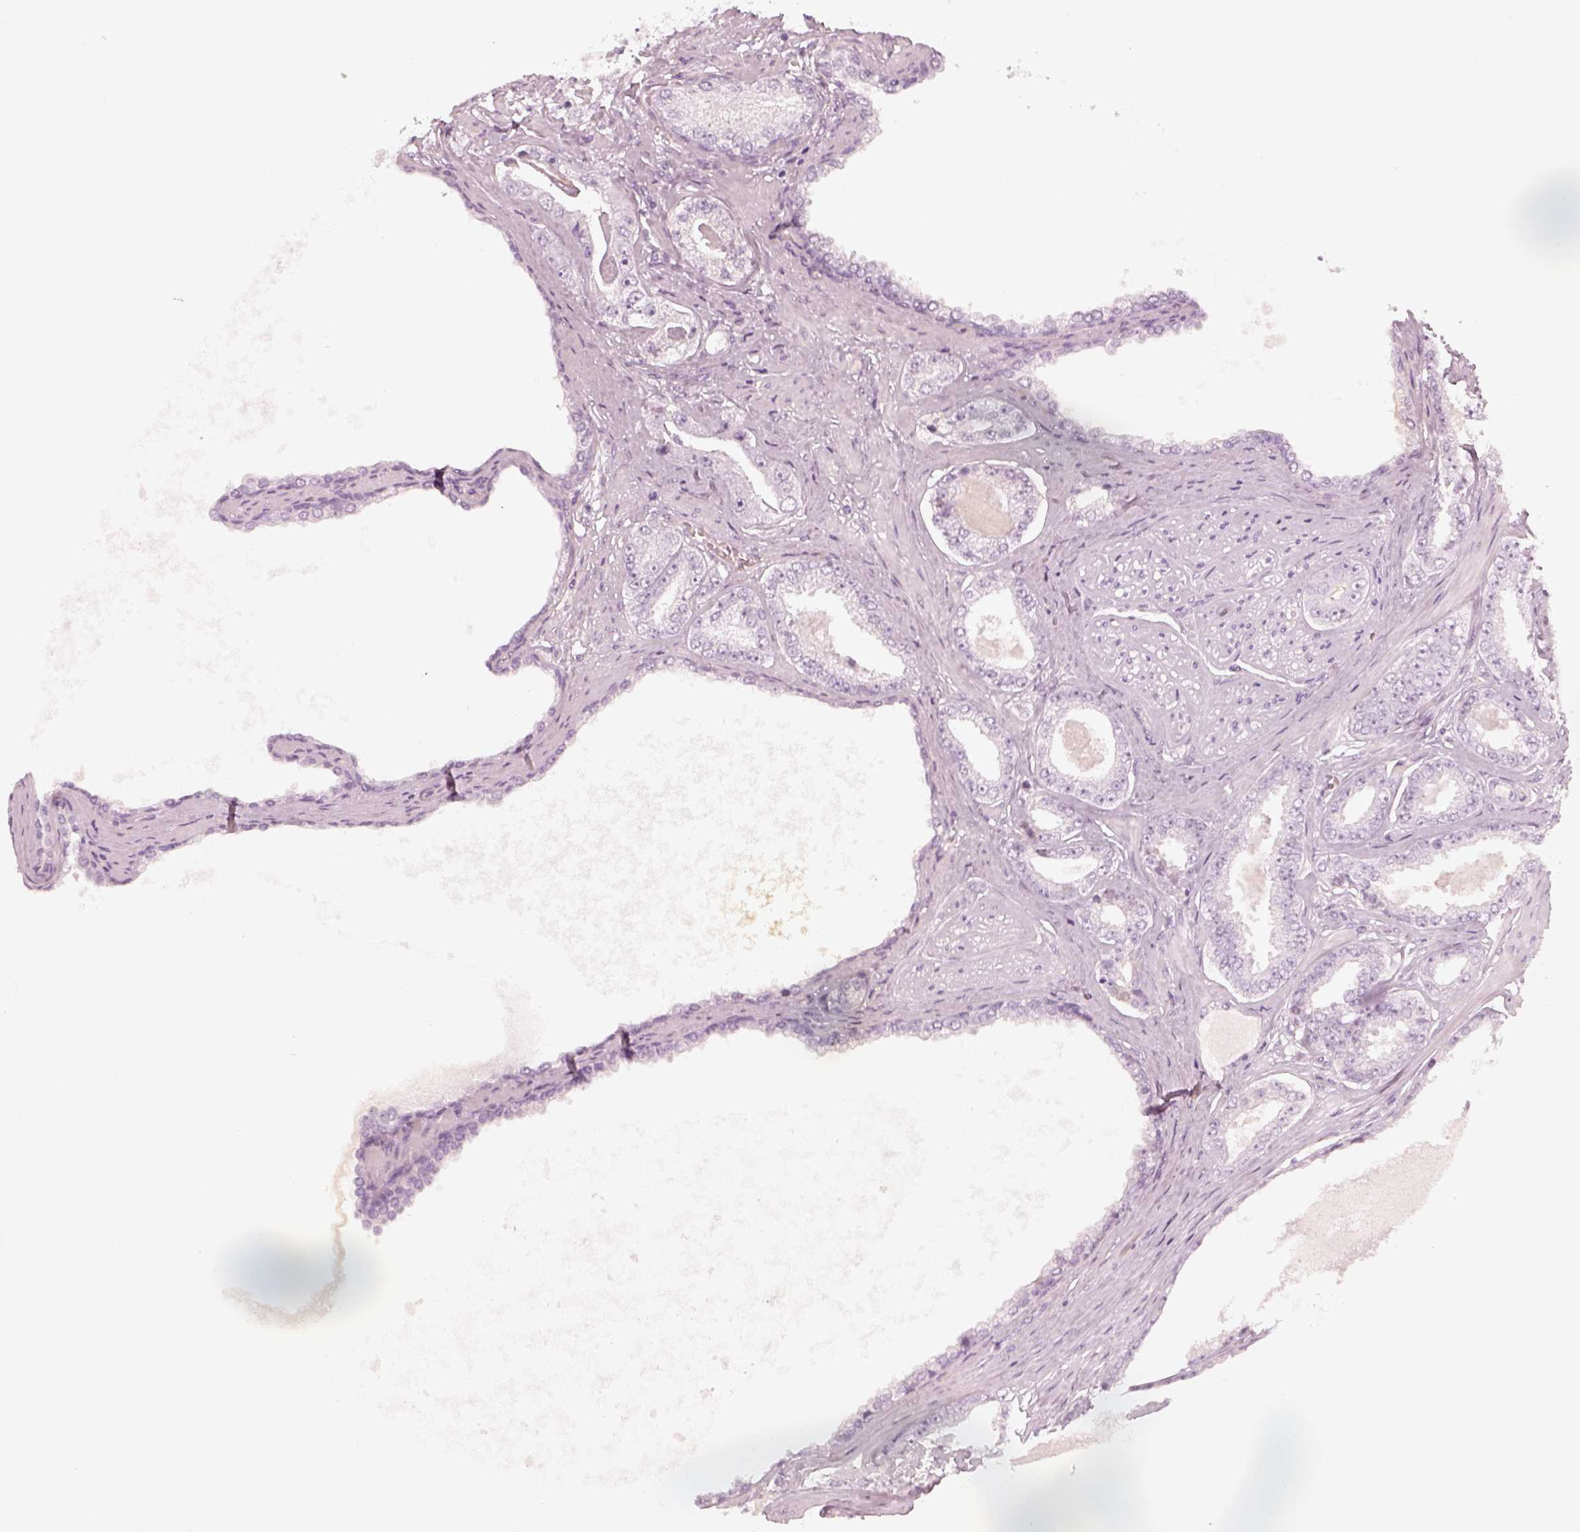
{"staining": {"intensity": "negative", "quantity": "none", "location": "none"}, "tissue": "prostate cancer", "cell_type": "Tumor cells", "image_type": "cancer", "snomed": [{"axis": "morphology", "description": "Adenocarcinoma, NOS"}, {"axis": "topography", "description": "Prostate"}], "caption": "Immunohistochemistry (IHC) of prostate cancer (adenocarcinoma) exhibits no staining in tumor cells.", "gene": "GAS2L2", "patient": {"sex": "male", "age": 64}}